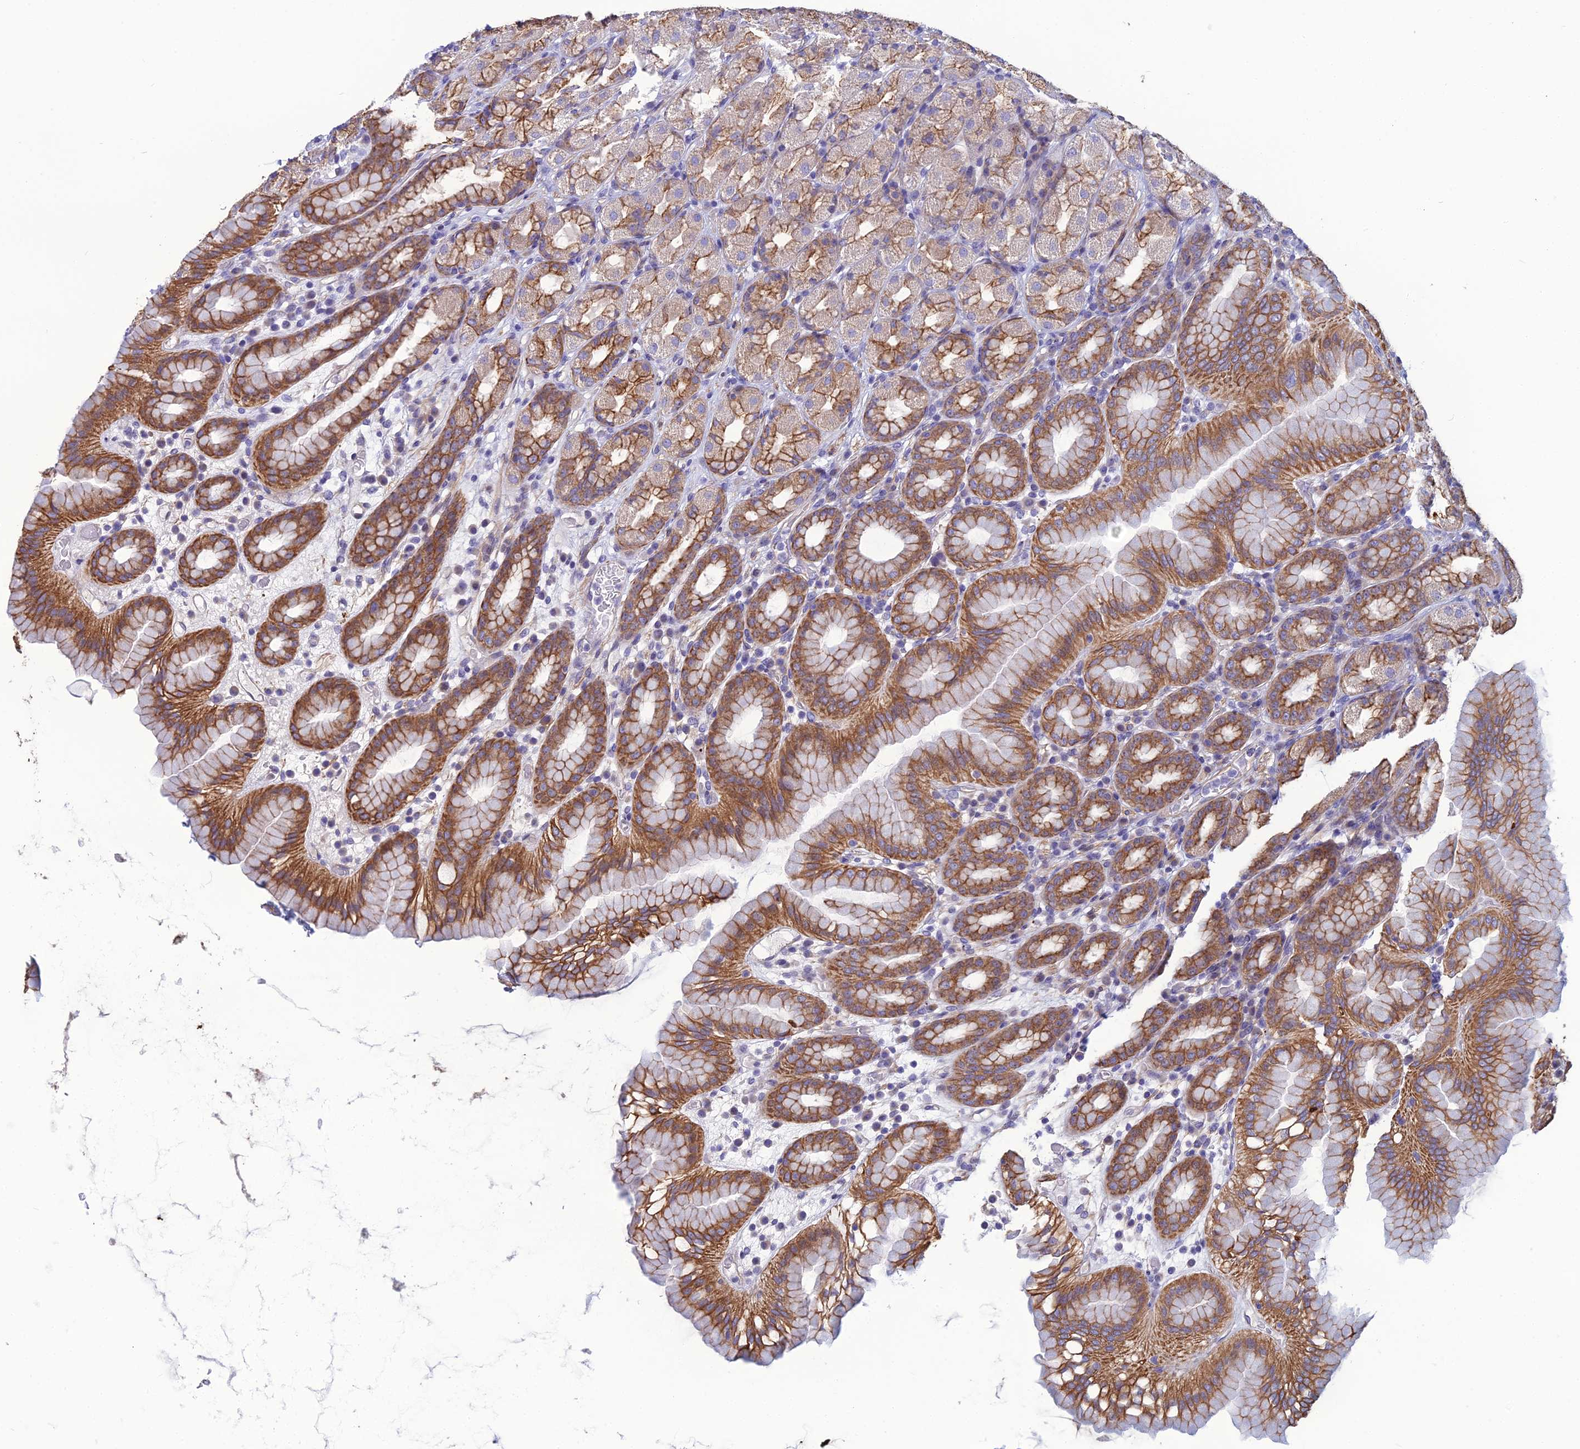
{"staining": {"intensity": "moderate", "quantity": ">75%", "location": "cytoplasmic/membranous"}, "tissue": "stomach", "cell_type": "Glandular cells", "image_type": "normal", "snomed": [{"axis": "morphology", "description": "Normal tissue, NOS"}, {"axis": "topography", "description": "Stomach, upper"}], "caption": "Stomach stained with IHC displays moderate cytoplasmic/membranous staining in about >75% of glandular cells.", "gene": "LZTS2", "patient": {"sex": "male", "age": 68}}